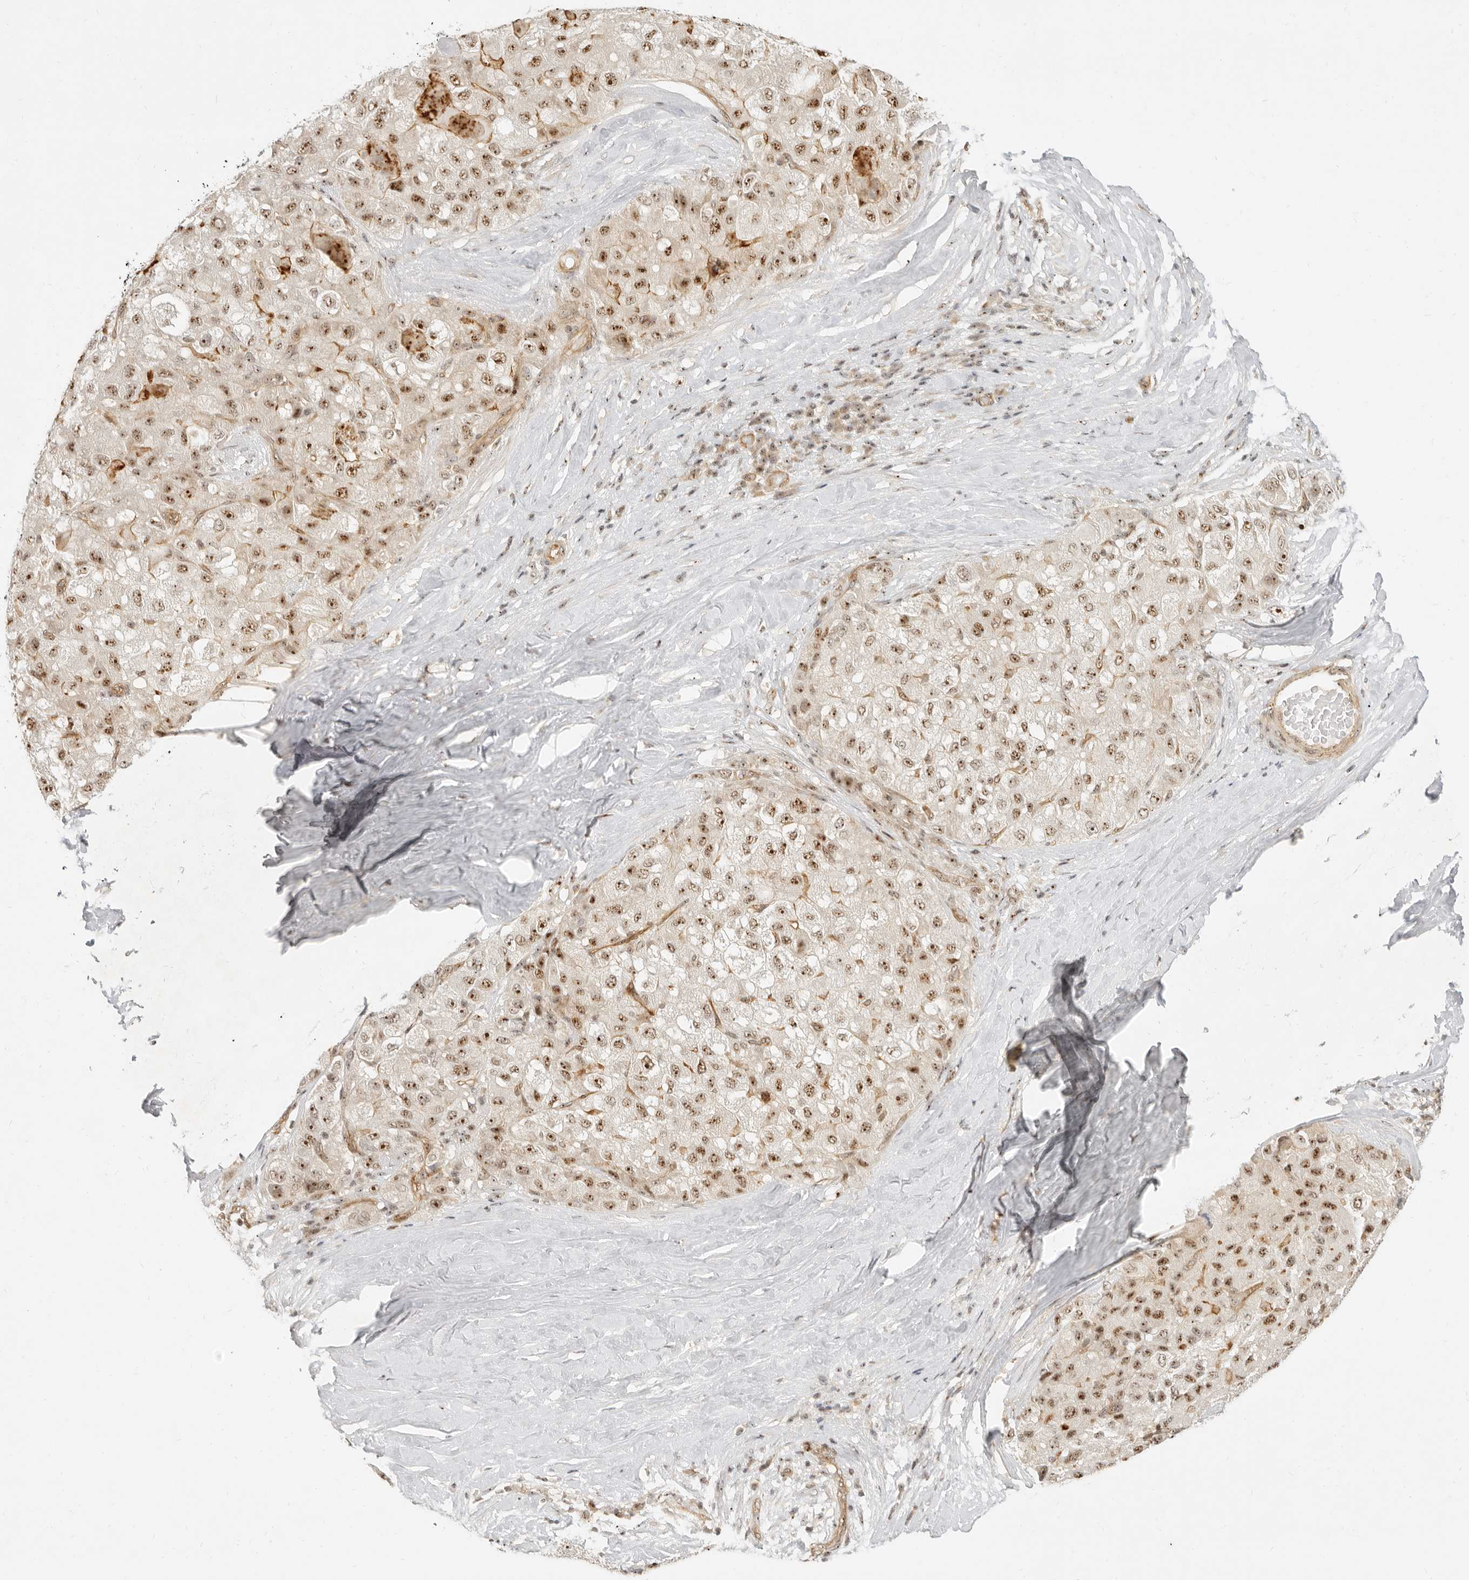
{"staining": {"intensity": "moderate", "quantity": ">75%", "location": "nuclear"}, "tissue": "liver cancer", "cell_type": "Tumor cells", "image_type": "cancer", "snomed": [{"axis": "morphology", "description": "Carcinoma, Hepatocellular, NOS"}, {"axis": "topography", "description": "Liver"}], "caption": "A high-resolution photomicrograph shows immunohistochemistry (IHC) staining of liver hepatocellular carcinoma, which displays moderate nuclear expression in approximately >75% of tumor cells.", "gene": "BAP1", "patient": {"sex": "male", "age": 80}}